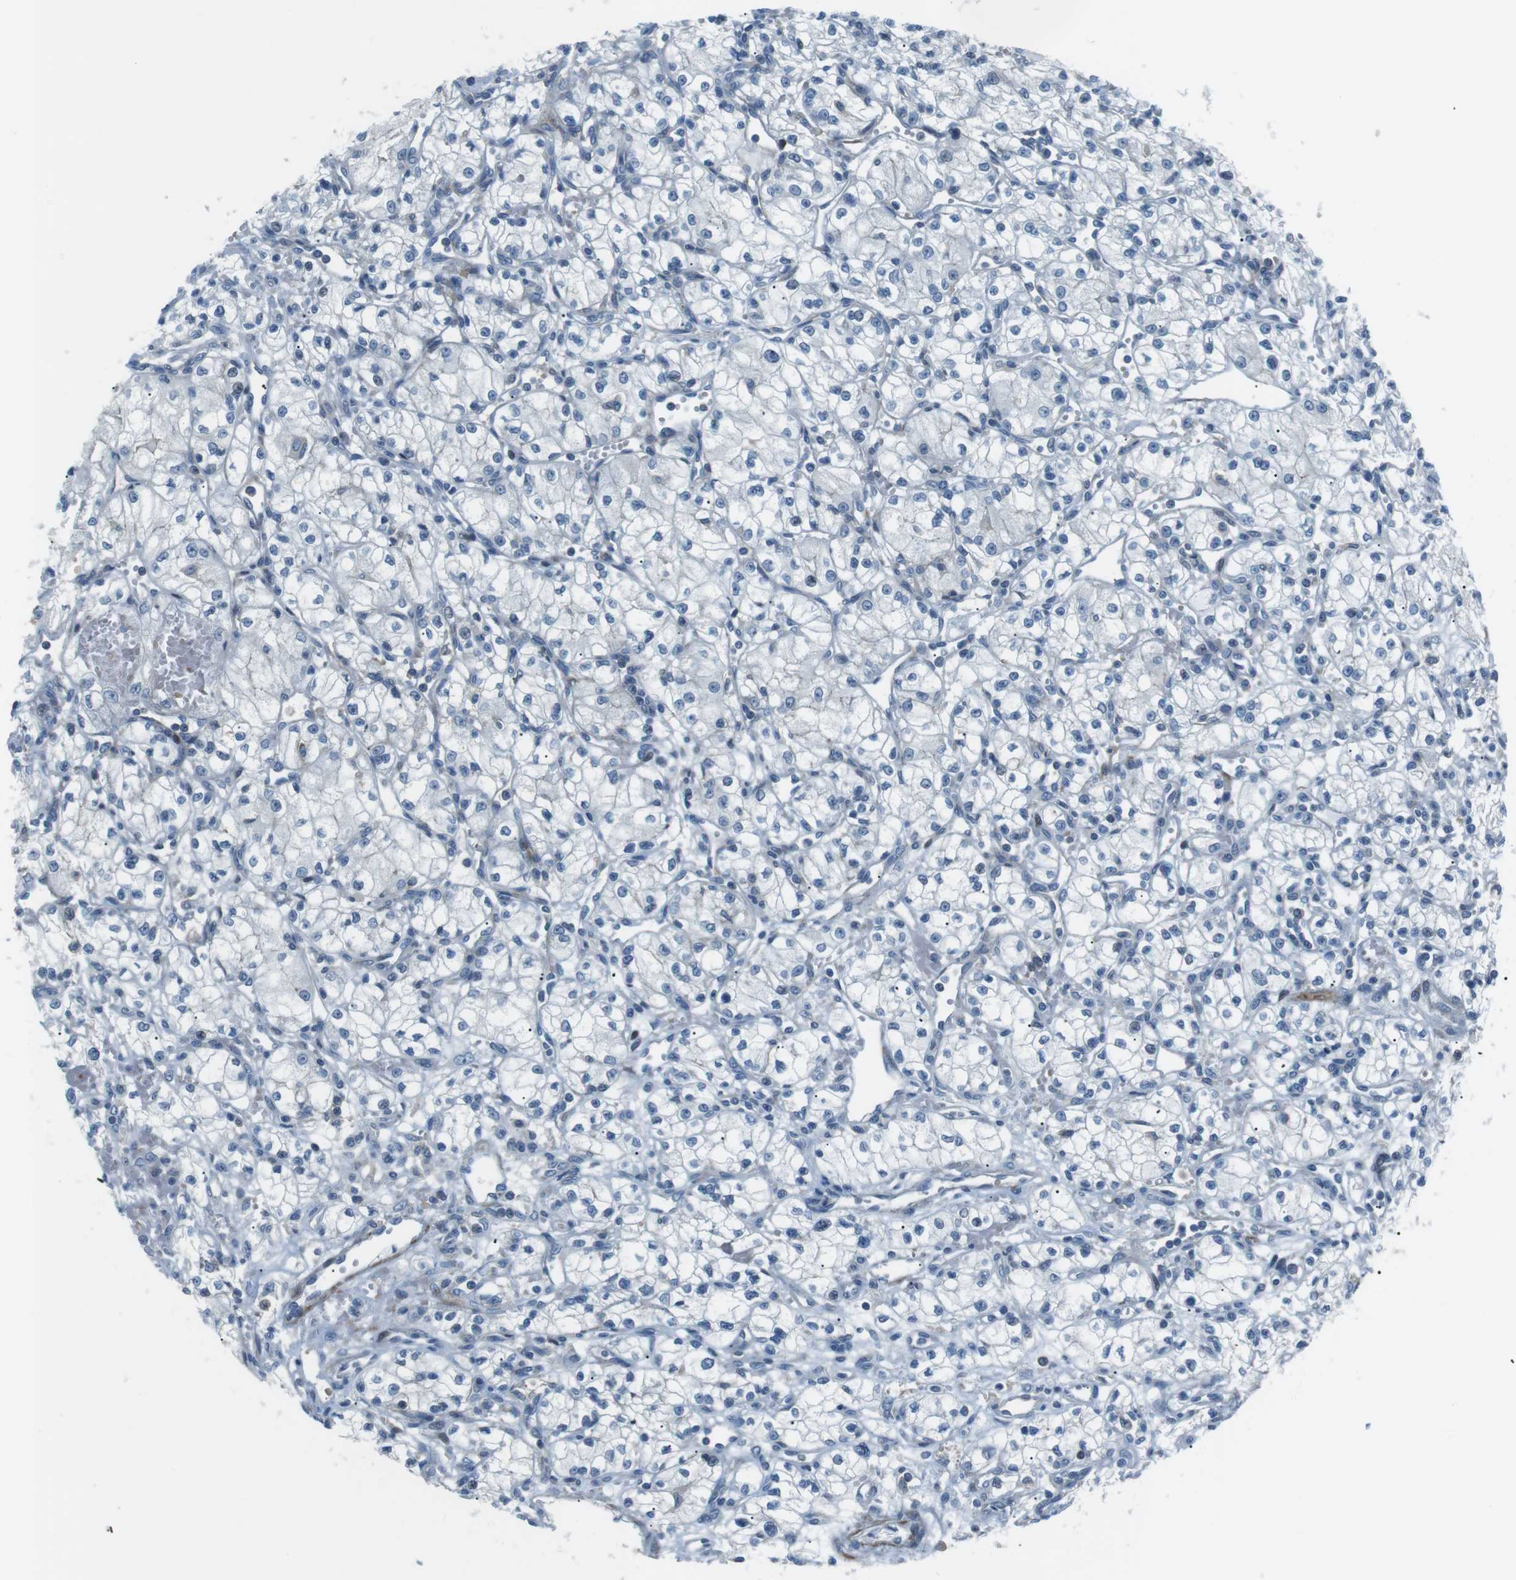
{"staining": {"intensity": "negative", "quantity": "none", "location": "none"}, "tissue": "renal cancer", "cell_type": "Tumor cells", "image_type": "cancer", "snomed": [{"axis": "morphology", "description": "Normal tissue, NOS"}, {"axis": "morphology", "description": "Adenocarcinoma, NOS"}, {"axis": "topography", "description": "Kidney"}], "caption": "This image is of renal cancer (adenocarcinoma) stained with immunohistochemistry (IHC) to label a protein in brown with the nuclei are counter-stained blue. There is no positivity in tumor cells.", "gene": "ARVCF", "patient": {"sex": "male", "age": 59}}